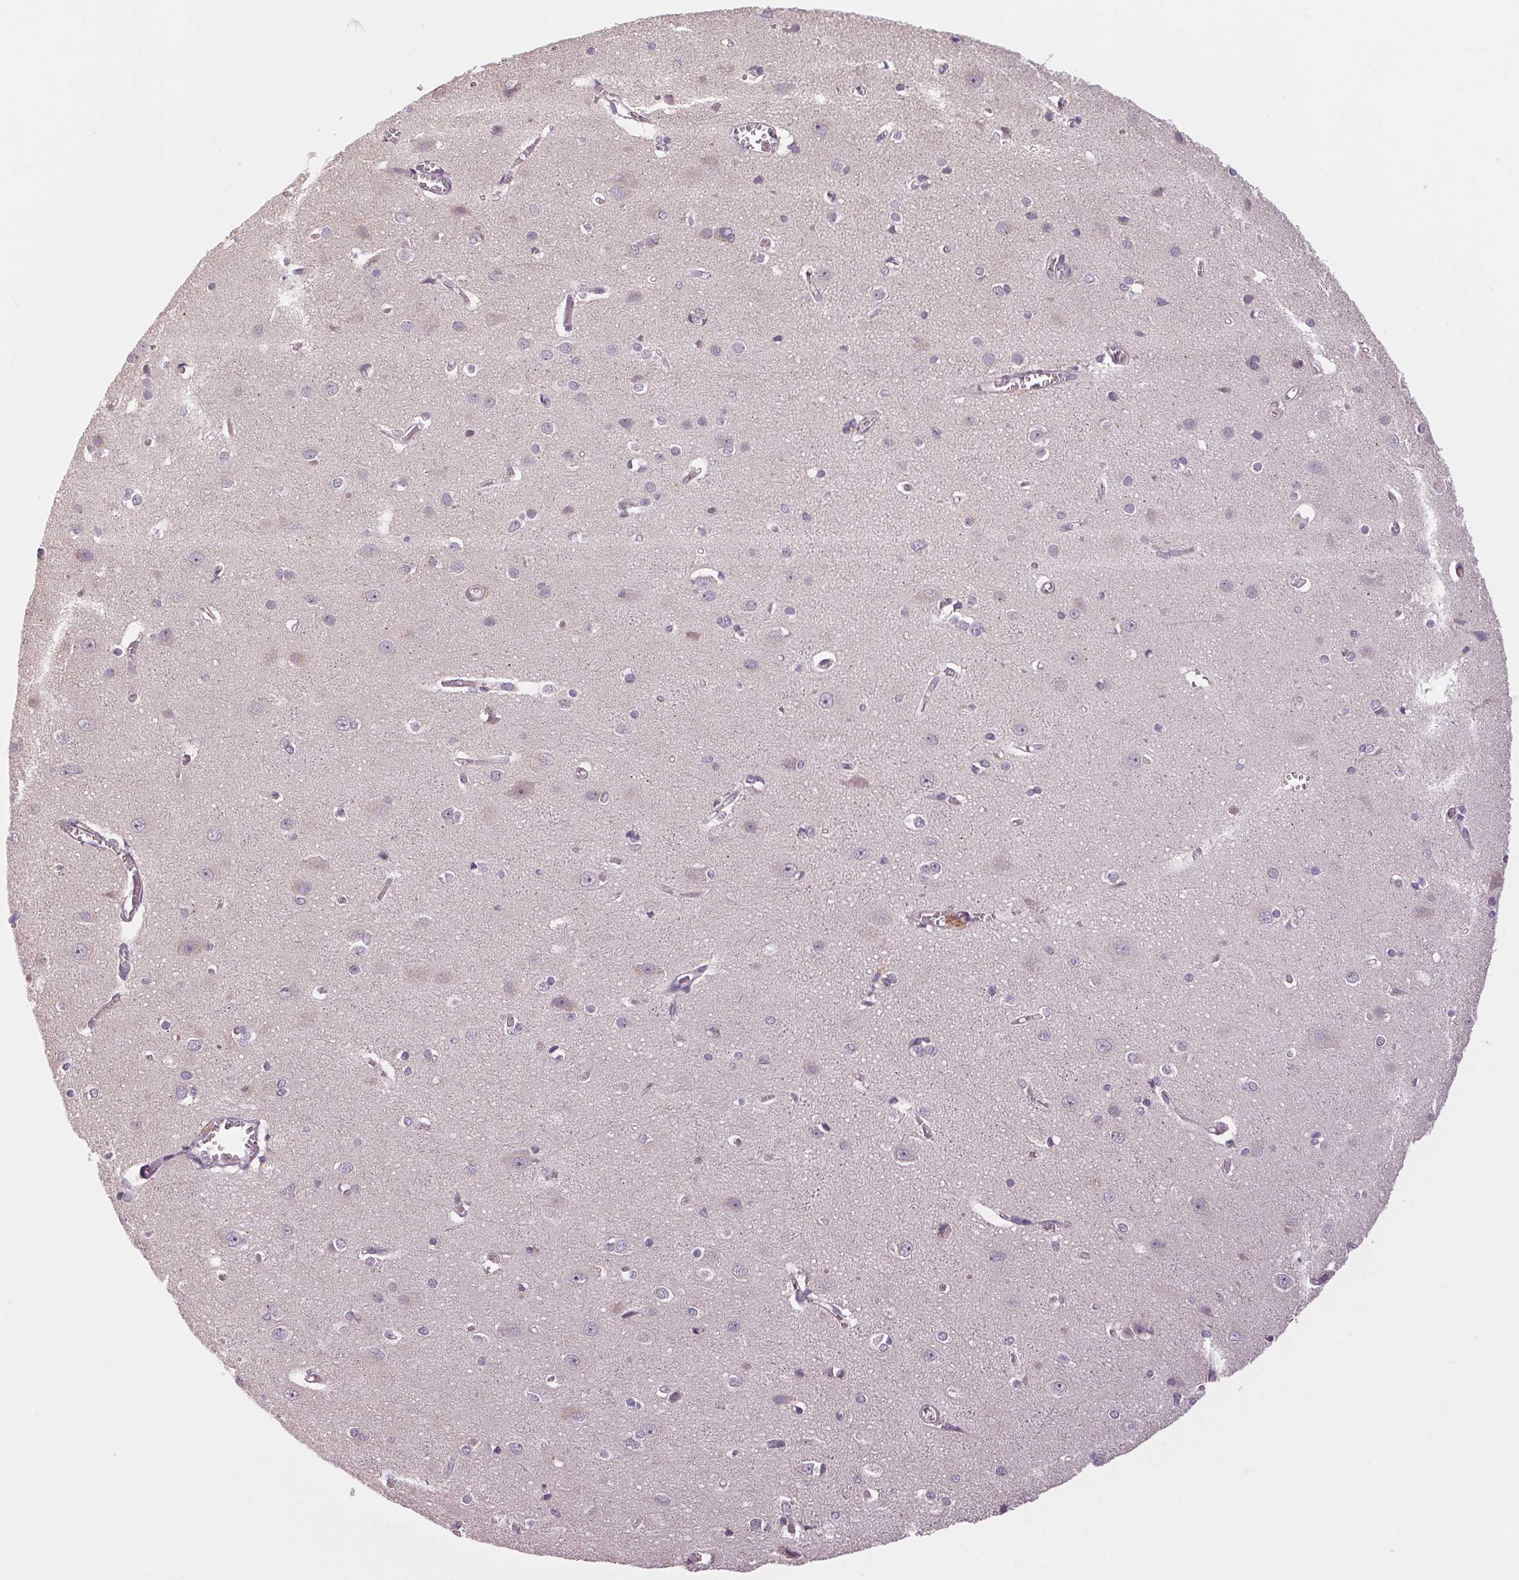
{"staining": {"intensity": "negative", "quantity": "none", "location": "none"}, "tissue": "cerebral cortex", "cell_type": "Endothelial cells", "image_type": "normal", "snomed": [{"axis": "morphology", "description": "Normal tissue, NOS"}, {"axis": "topography", "description": "Cerebral cortex"}], "caption": "Unremarkable cerebral cortex was stained to show a protein in brown. There is no significant positivity in endothelial cells. (Stains: DAB (3,3'-diaminobenzidine) immunohistochemistry (IHC) with hematoxylin counter stain, Microscopy: brightfield microscopy at high magnification).", "gene": "KLHL40", "patient": {"sex": "male", "age": 37}}